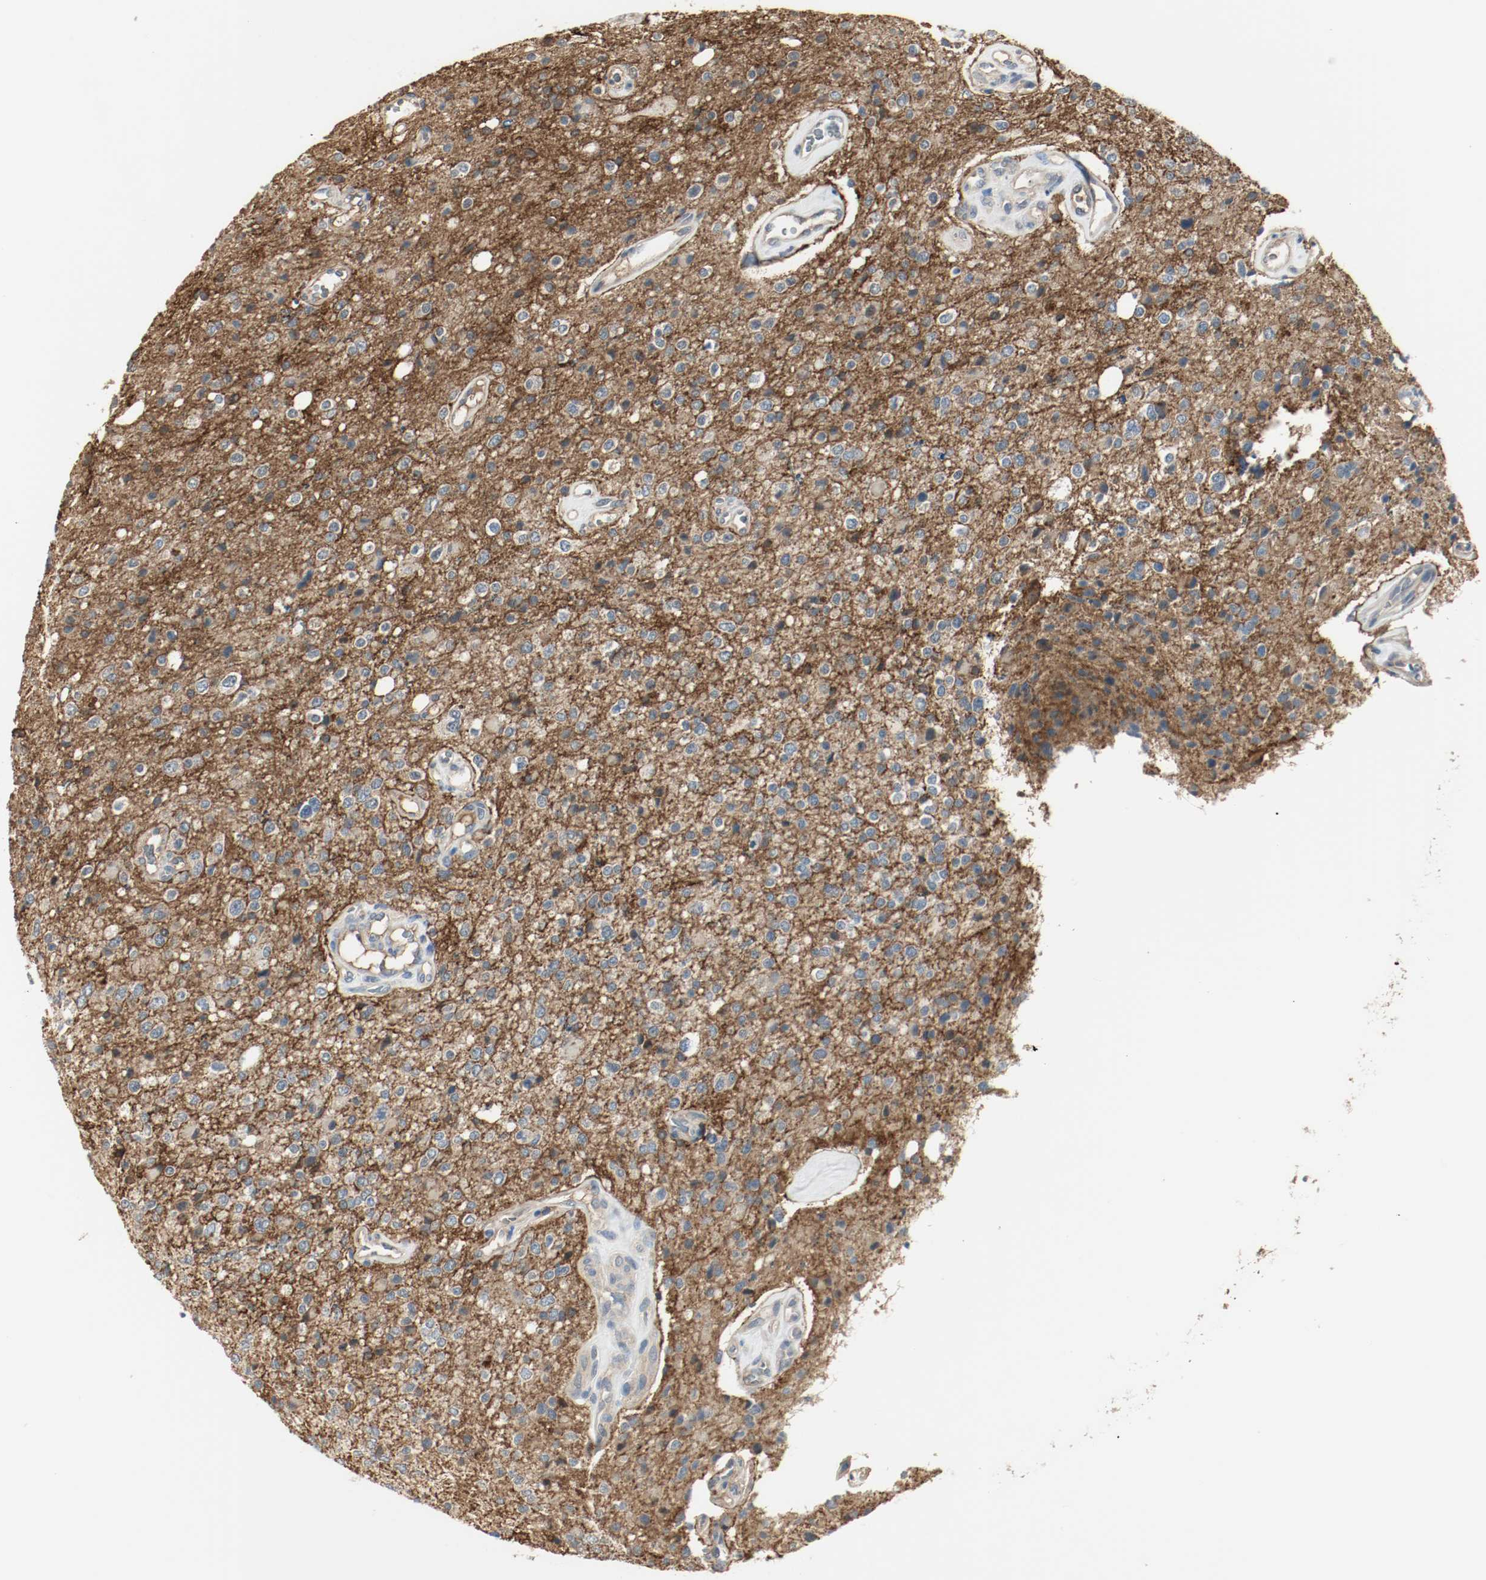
{"staining": {"intensity": "moderate", "quantity": ">75%", "location": "cytoplasmic/membranous"}, "tissue": "glioma", "cell_type": "Tumor cells", "image_type": "cancer", "snomed": [{"axis": "morphology", "description": "Glioma, malignant, High grade"}, {"axis": "topography", "description": "Brain"}], "caption": "This is a histology image of immunohistochemistry staining of high-grade glioma (malignant), which shows moderate staining in the cytoplasmic/membranous of tumor cells.", "gene": "MELTF", "patient": {"sex": "male", "age": 47}}